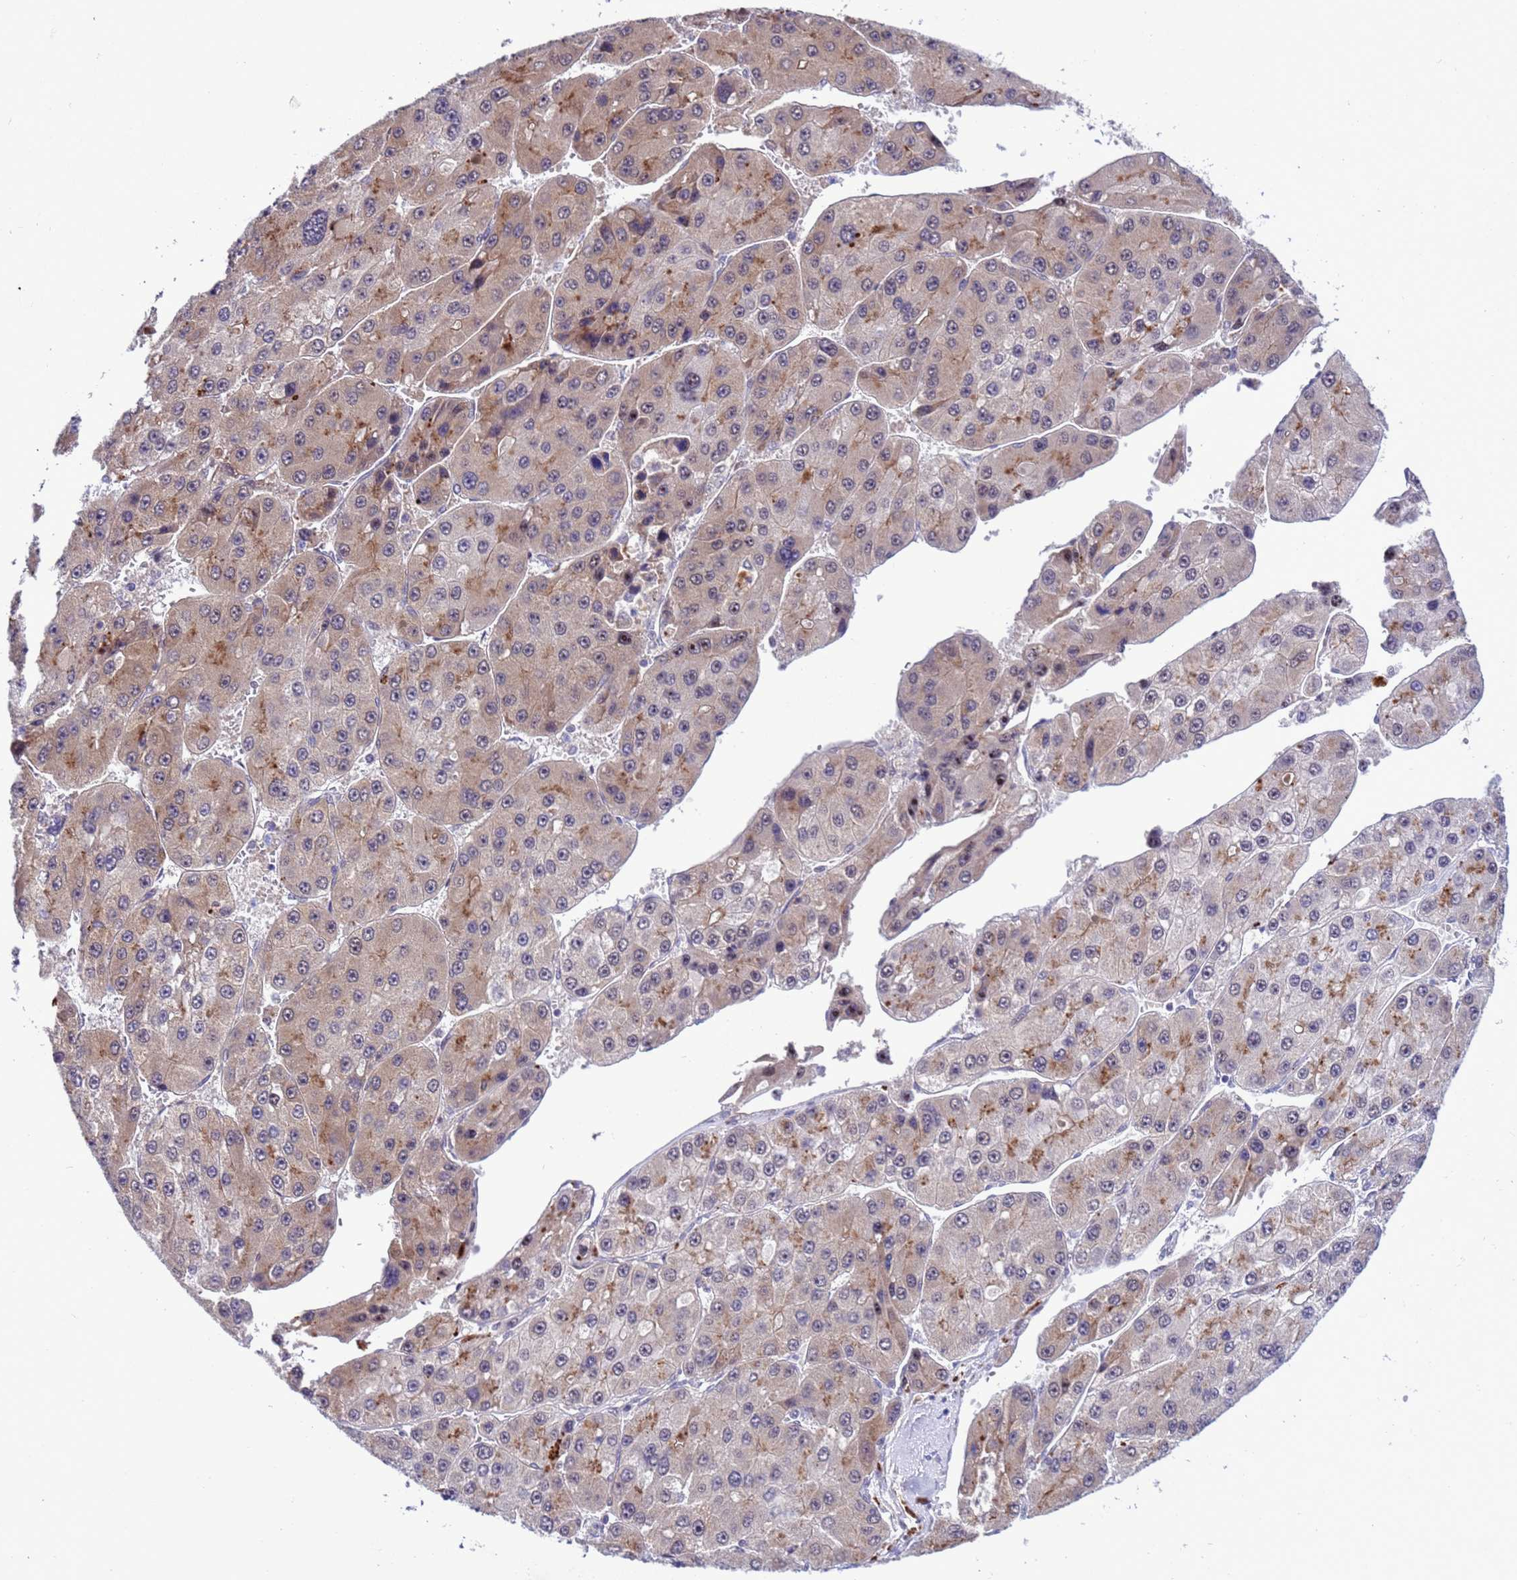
{"staining": {"intensity": "weak", "quantity": "<25%", "location": "cytoplasmic/membranous"}, "tissue": "liver cancer", "cell_type": "Tumor cells", "image_type": "cancer", "snomed": [{"axis": "morphology", "description": "Carcinoma, Hepatocellular, NOS"}, {"axis": "topography", "description": "Liver"}], "caption": "Immunohistochemistry of human liver cancer (hepatocellular carcinoma) reveals no positivity in tumor cells.", "gene": "RASD1", "patient": {"sex": "female", "age": 73}}